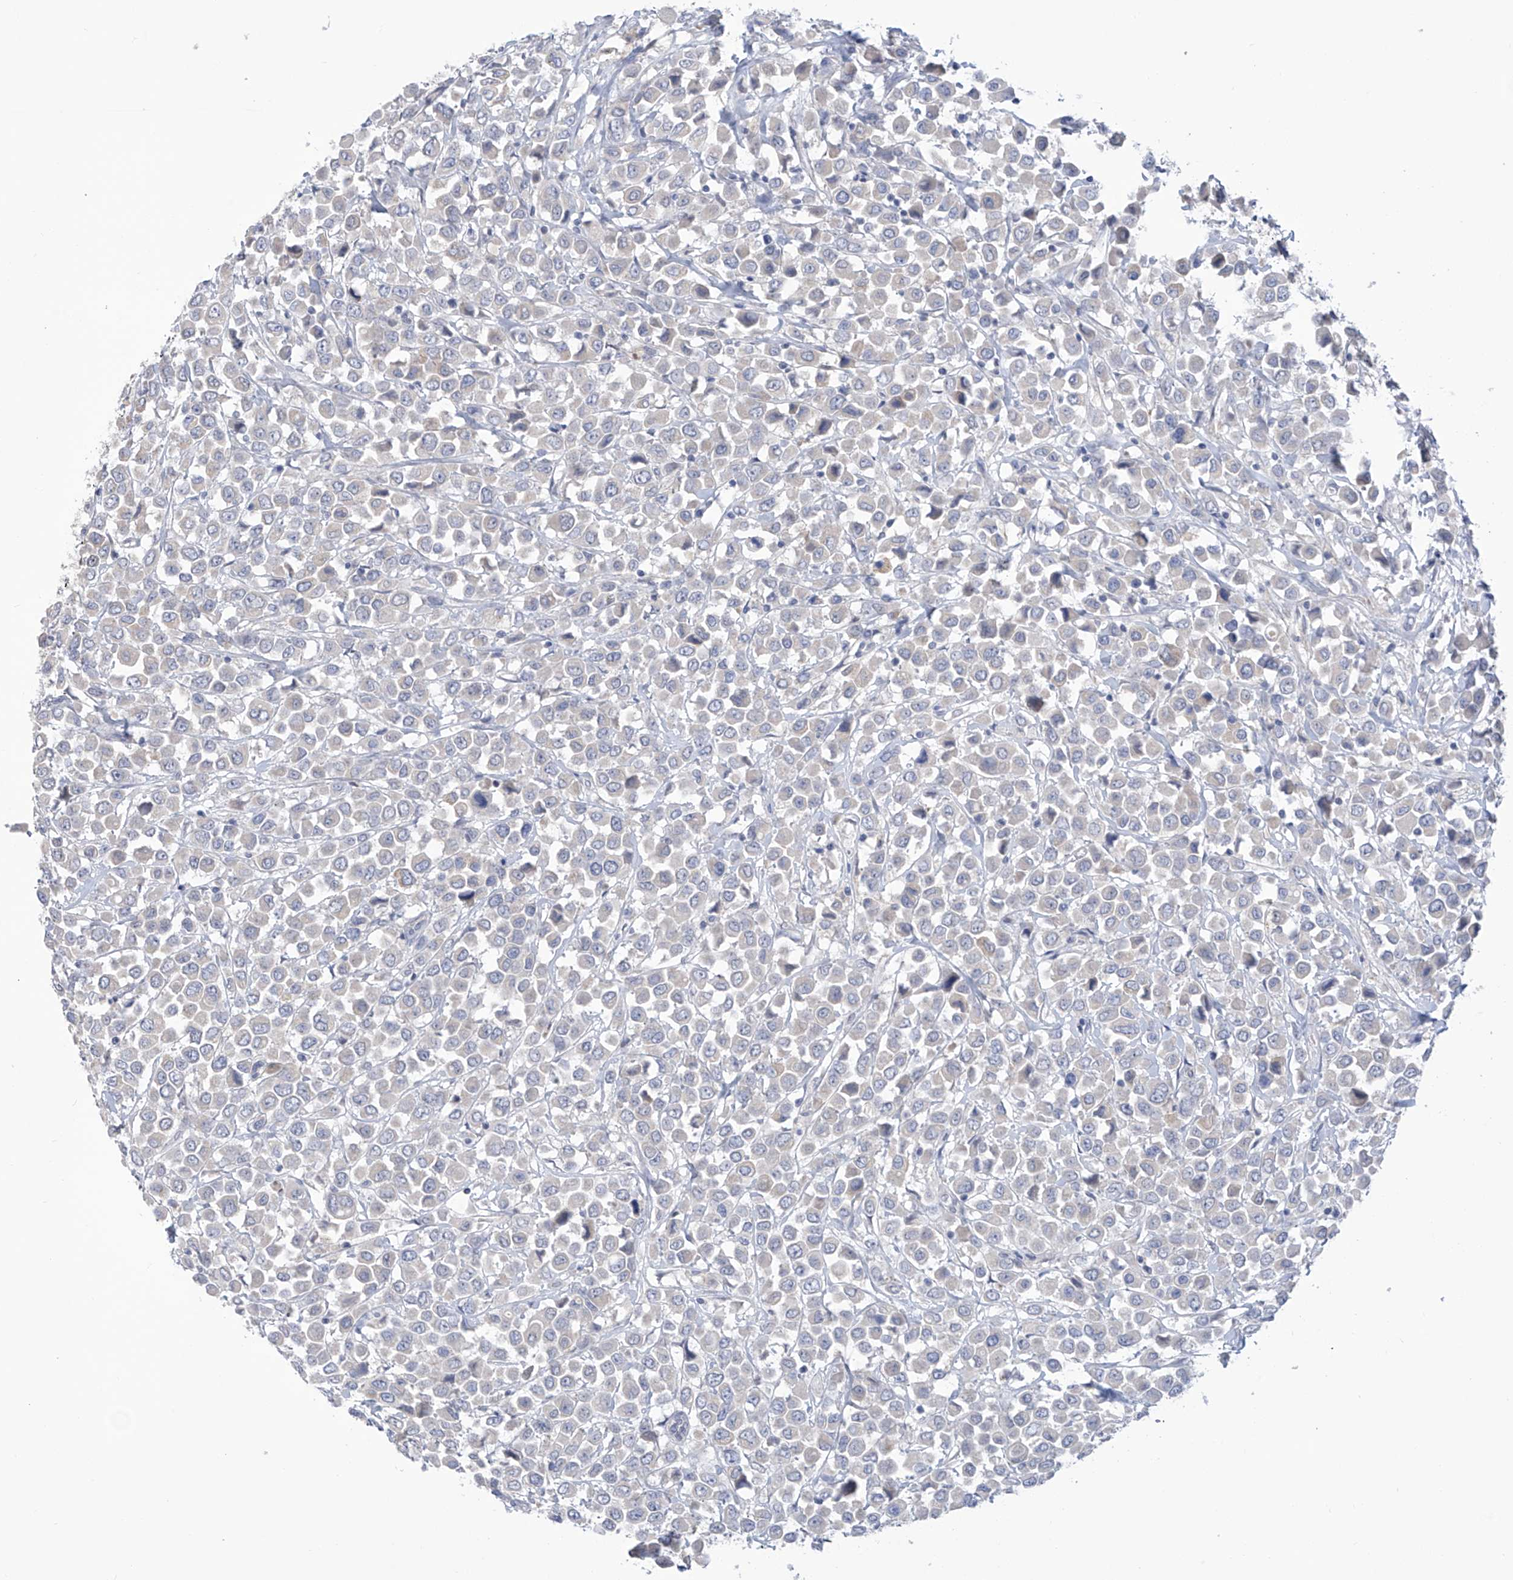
{"staining": {"intensity": "negative", "quantity": "none", "location": "none"}, "tissue": "breast cancer", "cell_type": "Tumor cells", "image_type": "cancer", "snomed": [{"axis": "morphology", "description": "Duct carcinoma"}, {"axis": "topography", "description": "Breast"}], "caption": "Tumor cells are negative for protein expression in human invasive ductal carcinoma (breast). The staining is performed using DAB (3,3'-diaminobenzidine) brown chromogen with nuclei counter-stained in using hematoxylin.", "gene": "IBA57", "patient": {"sex": "female", "age": 61}}